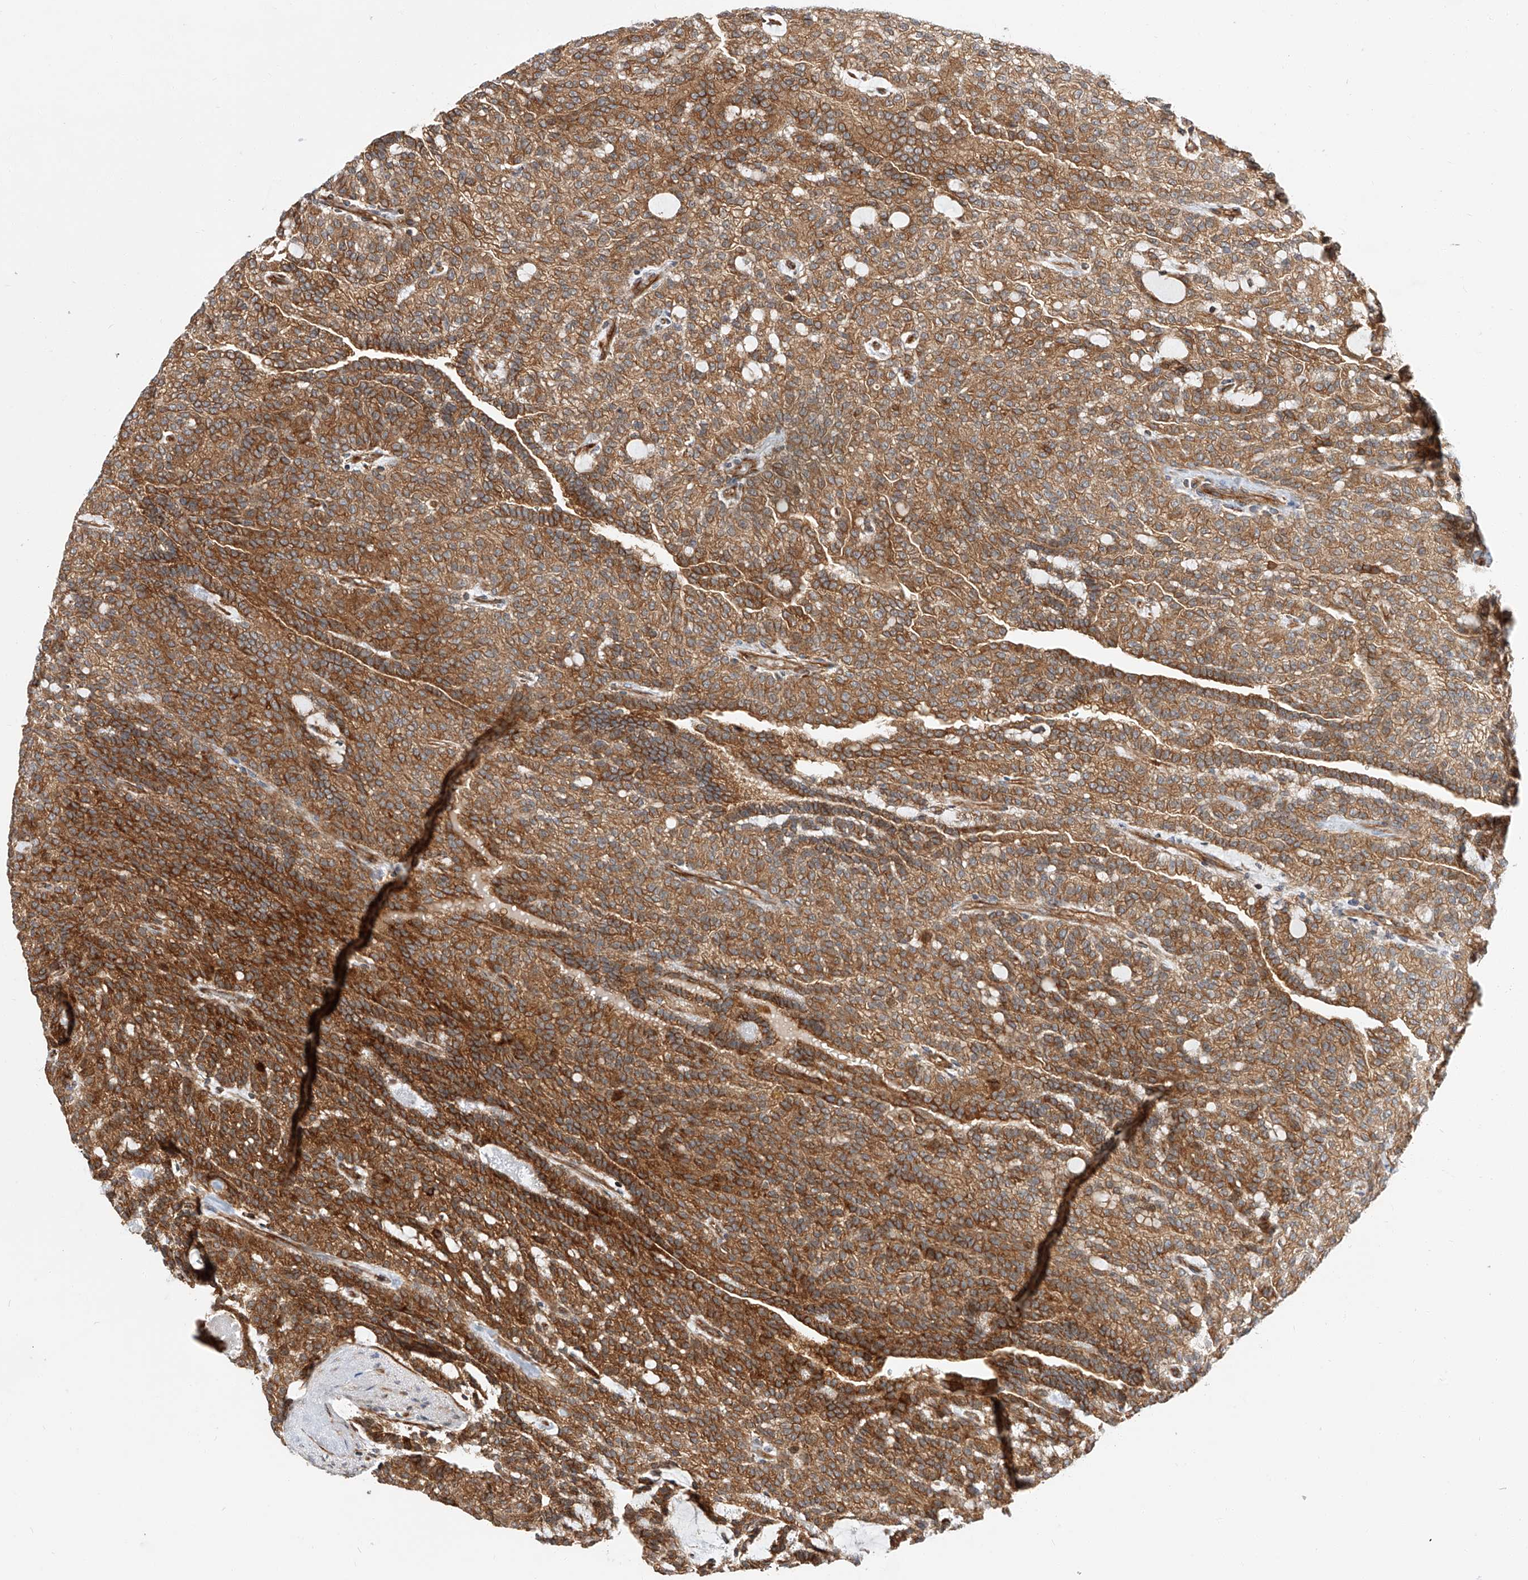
{"staining": {"intensity": "strong", "quantity": ">75%", "location": "cytoplasmic/membranous"}, "tissue": "renal cancer", "cell_type": "Tumor cells", "image_type": "cancer", "snomed": [{"axis": "morphology", "description": "Adenocarcinoma, NOS"}, {"axis": "topography", "description": "Kidney"}], "caption": "The micrograph exhibits immunohistochemical staining of renal adenocarcinoma. There is strong cytoplasmic/membranous expression is appreciated in approximately >75% of tumor cells. (brown staining indicates protein expression, while blue staining denotes nuclei).", "gene": "ISCA2", "patient": {"sex": "male", "age": 63}}